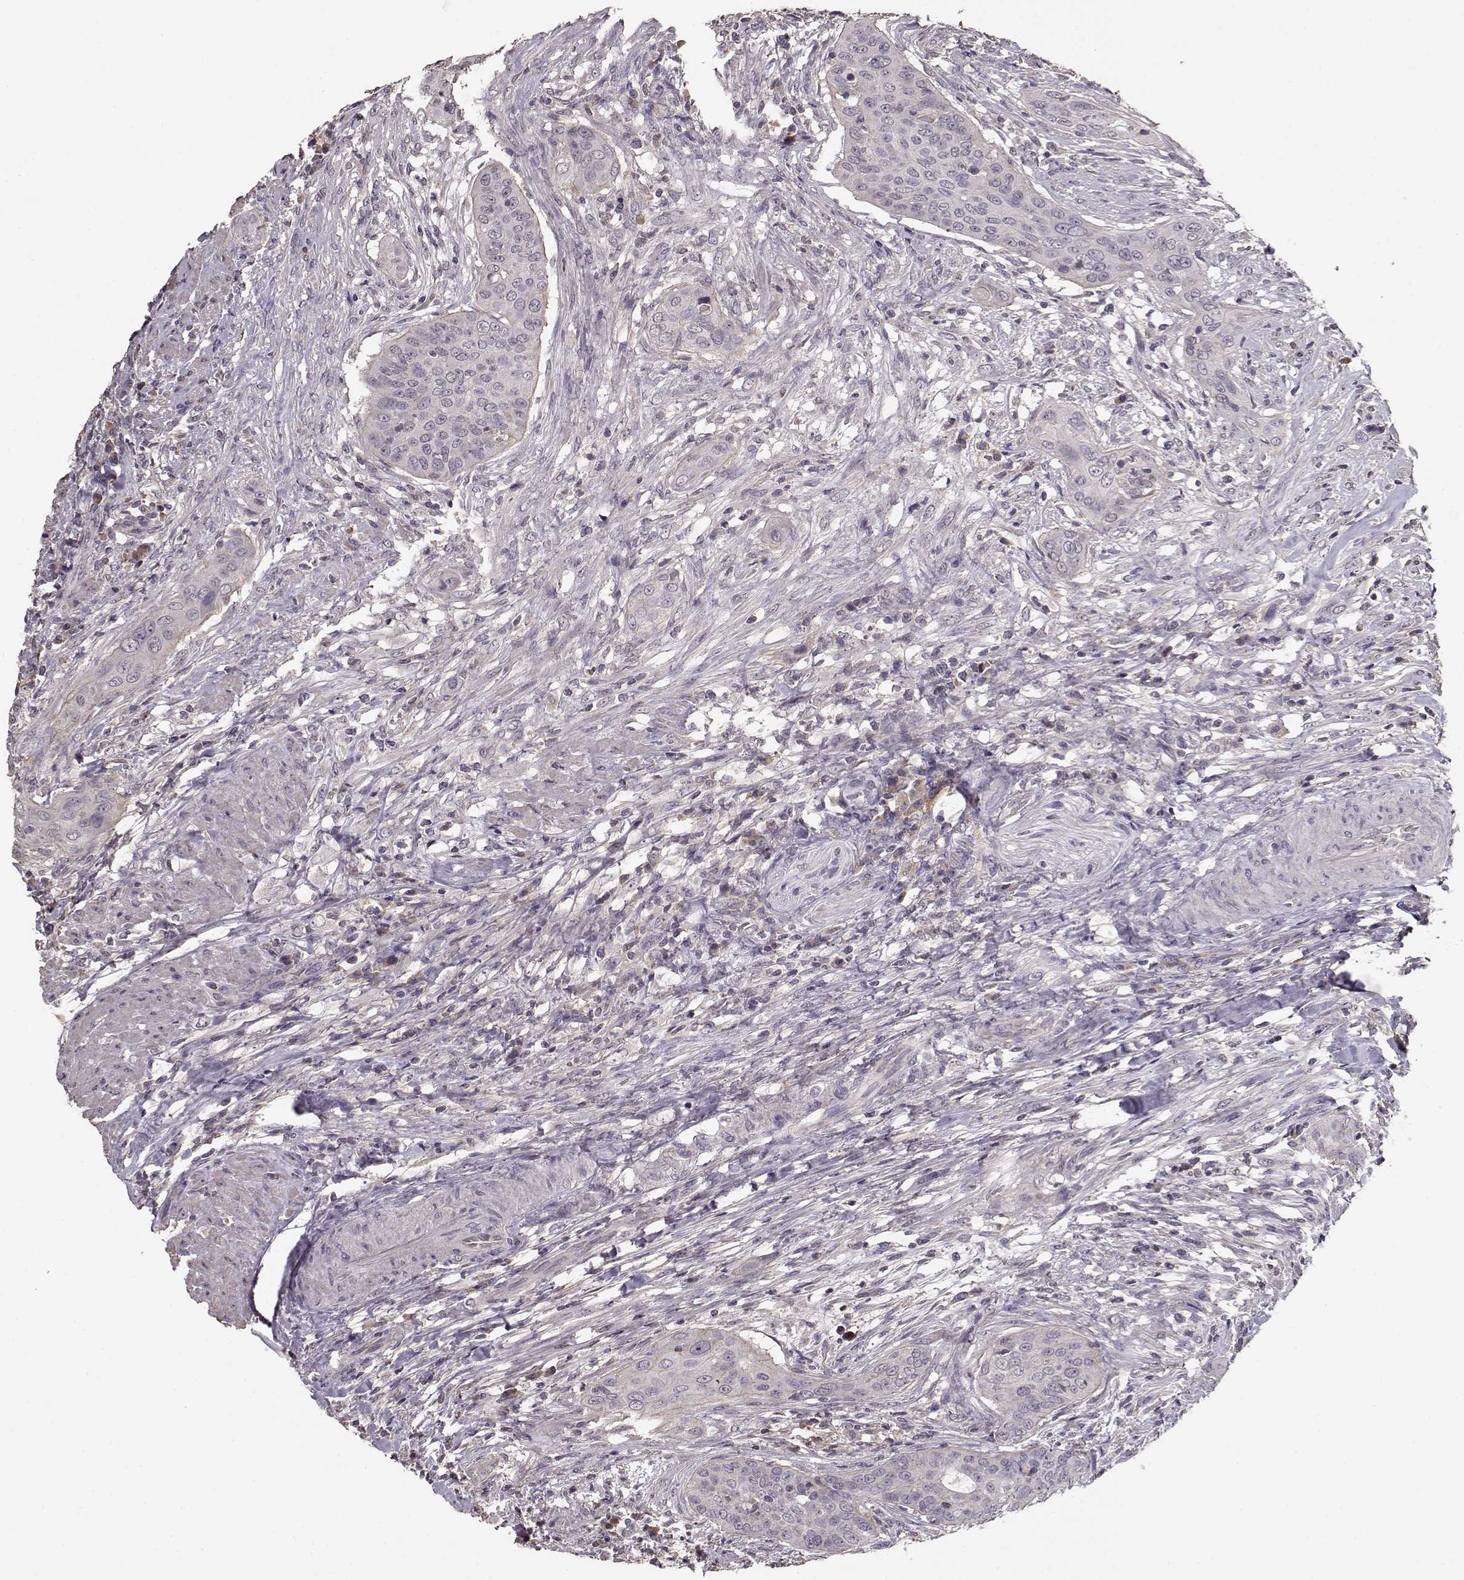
{"staining": {"intensity": "negative", "quantity": "none", "location": "none"}, "tissue": "urothelial cancer", "cell_type": "Tumor cells", "image_type": "cancer", "snomed": [{"axis": "morphology", "description": "Urothelial carcinoma, High grade"}, {"axis": "topography", "description": "Urinary bladder"}], "caption": "Immunohistochemistry of human urothelial cancer demonstrates no staining in tumor cells.", "gene": "PMCH", "patient": {"sex": "male", "age": 82}}